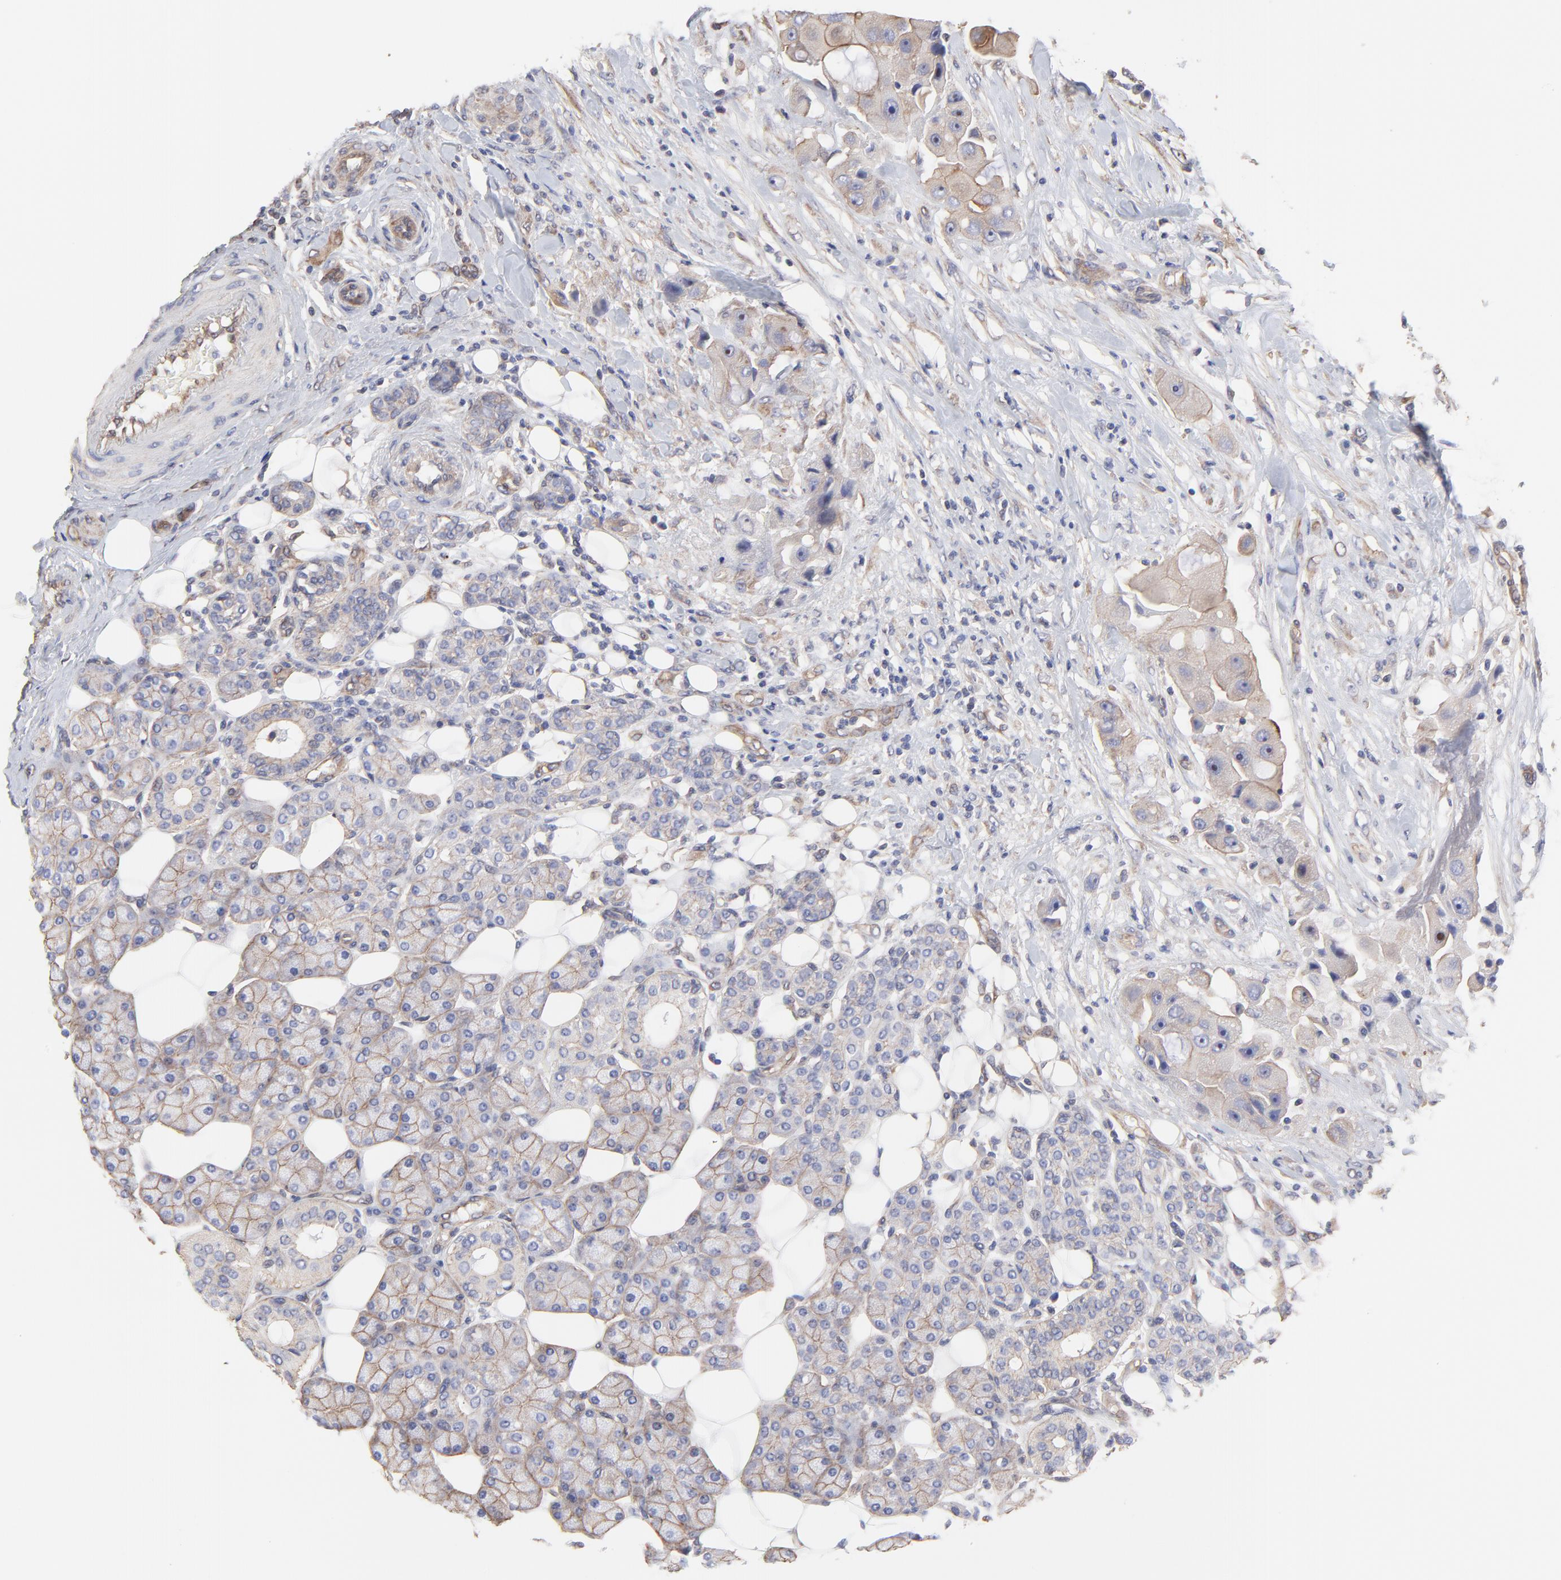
{"staining": {"intensity": "weak", "quantity": ">75%", "location": "cytoplasmic/membranous"}, "tissue": "head and neck cancer", "cell_type": "Tumor cells", "image_type": "cancer", "snomed": [{"axis": "morphology", "description": "Normal tissue, NOS"}, {"axis": "morphology", "description": "Adenocarcinoma, NOS"}, {"axis": "topography", "description": "Salivary gland"}, {"axis": "topography", "description": "Head-Neck"}], "caption": "Brown immunohistochemical staining in head and neck cancer reveals weak cytoplasmic/membranous expression in about >75% of tumor cells.", "gene": "LRCH2", "patient": {"sex": "male", "age": 80}}